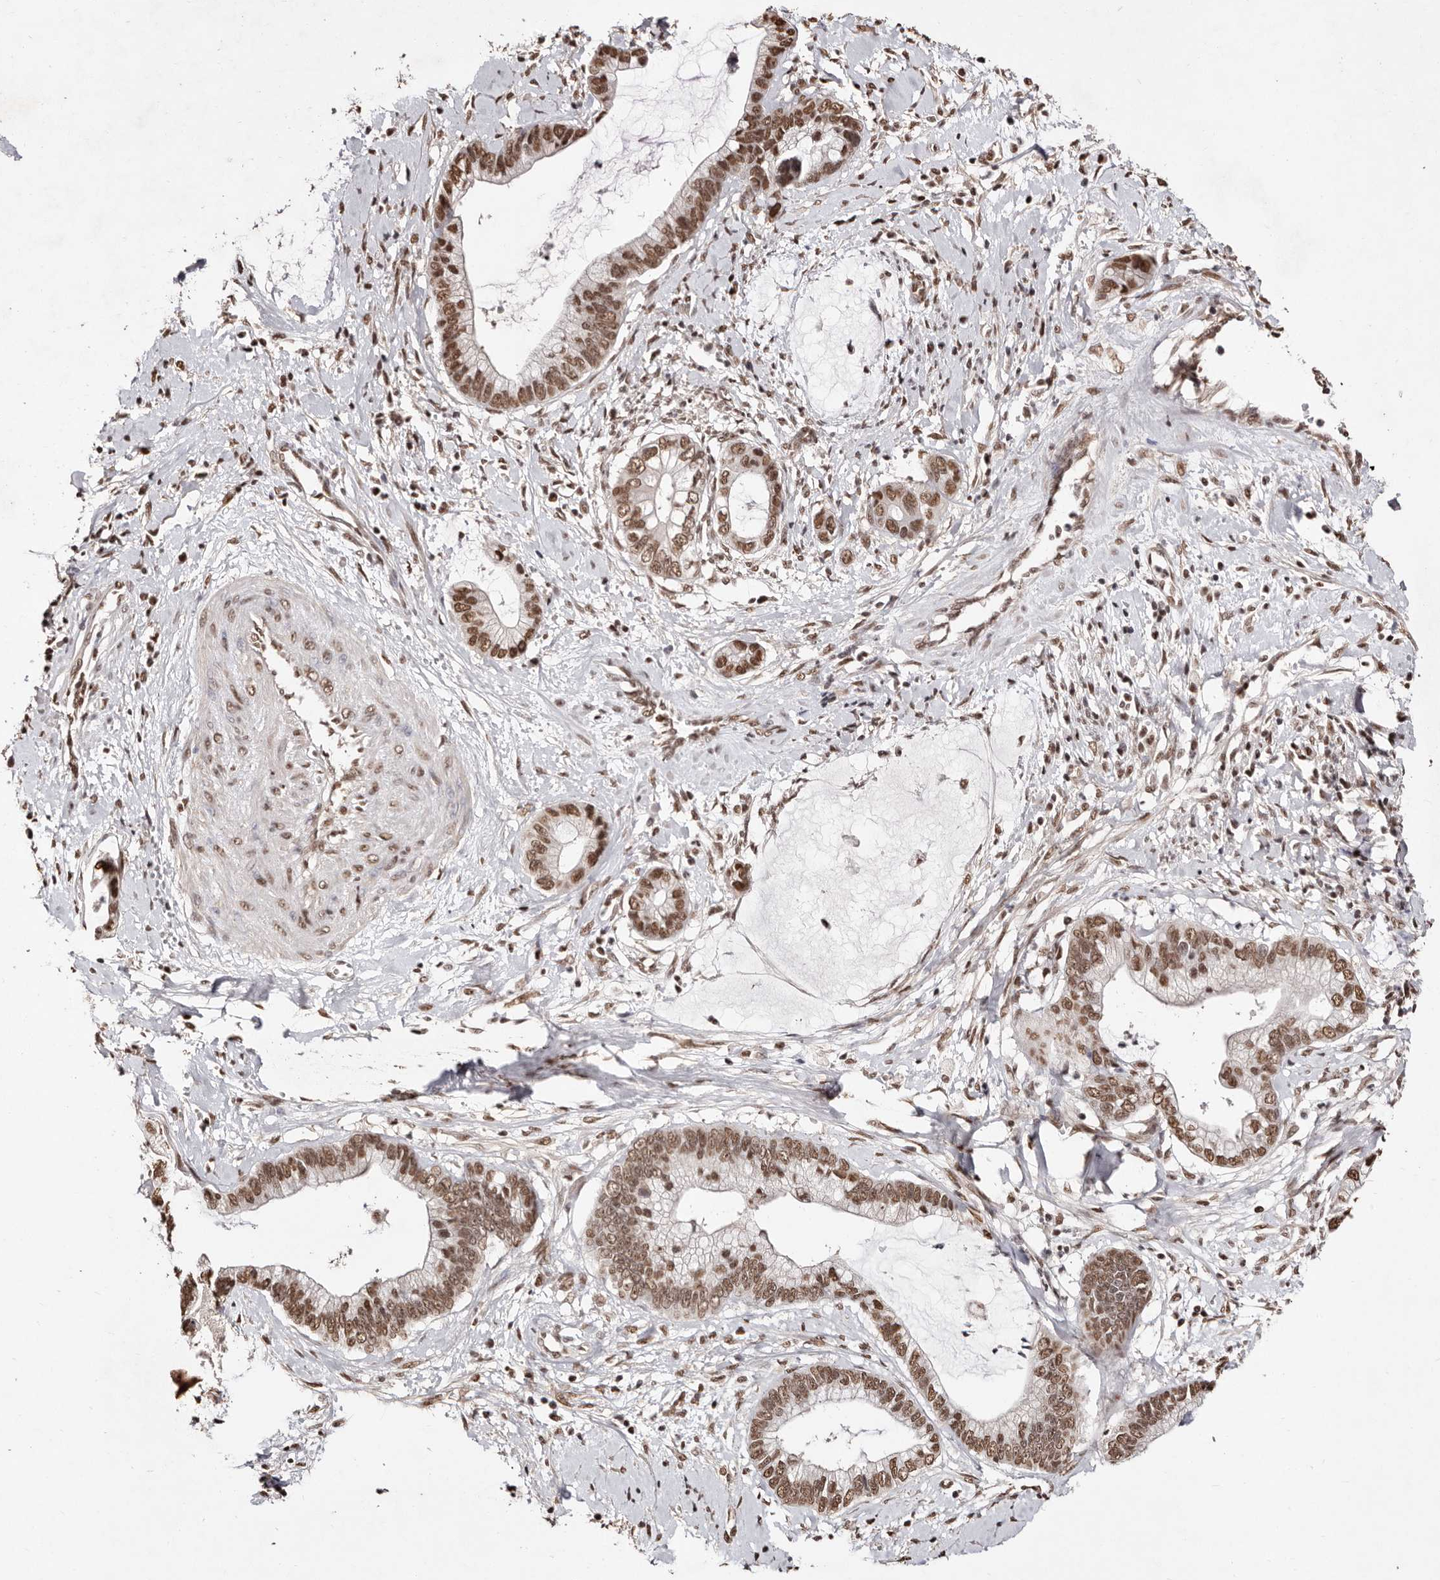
{"staining": {"intensity": "moderate", "quantity": ">75%", "location": "nuclear"}, "tissue": "cervical cancer", "cell_type": "Tumor cells", "image_type": "cancer", "snomed": [{"axis": "morphology", "description": "Adenocarcinoma, NOS"}, {"axis": "topography", "description": "Cervix"}], "caption": "Moderate nuclear protein staining is present in about >75% of tumor cells in cervical cancer.", "gene": "BICRAL", "patient": {"sex": "female", "age": 44}}